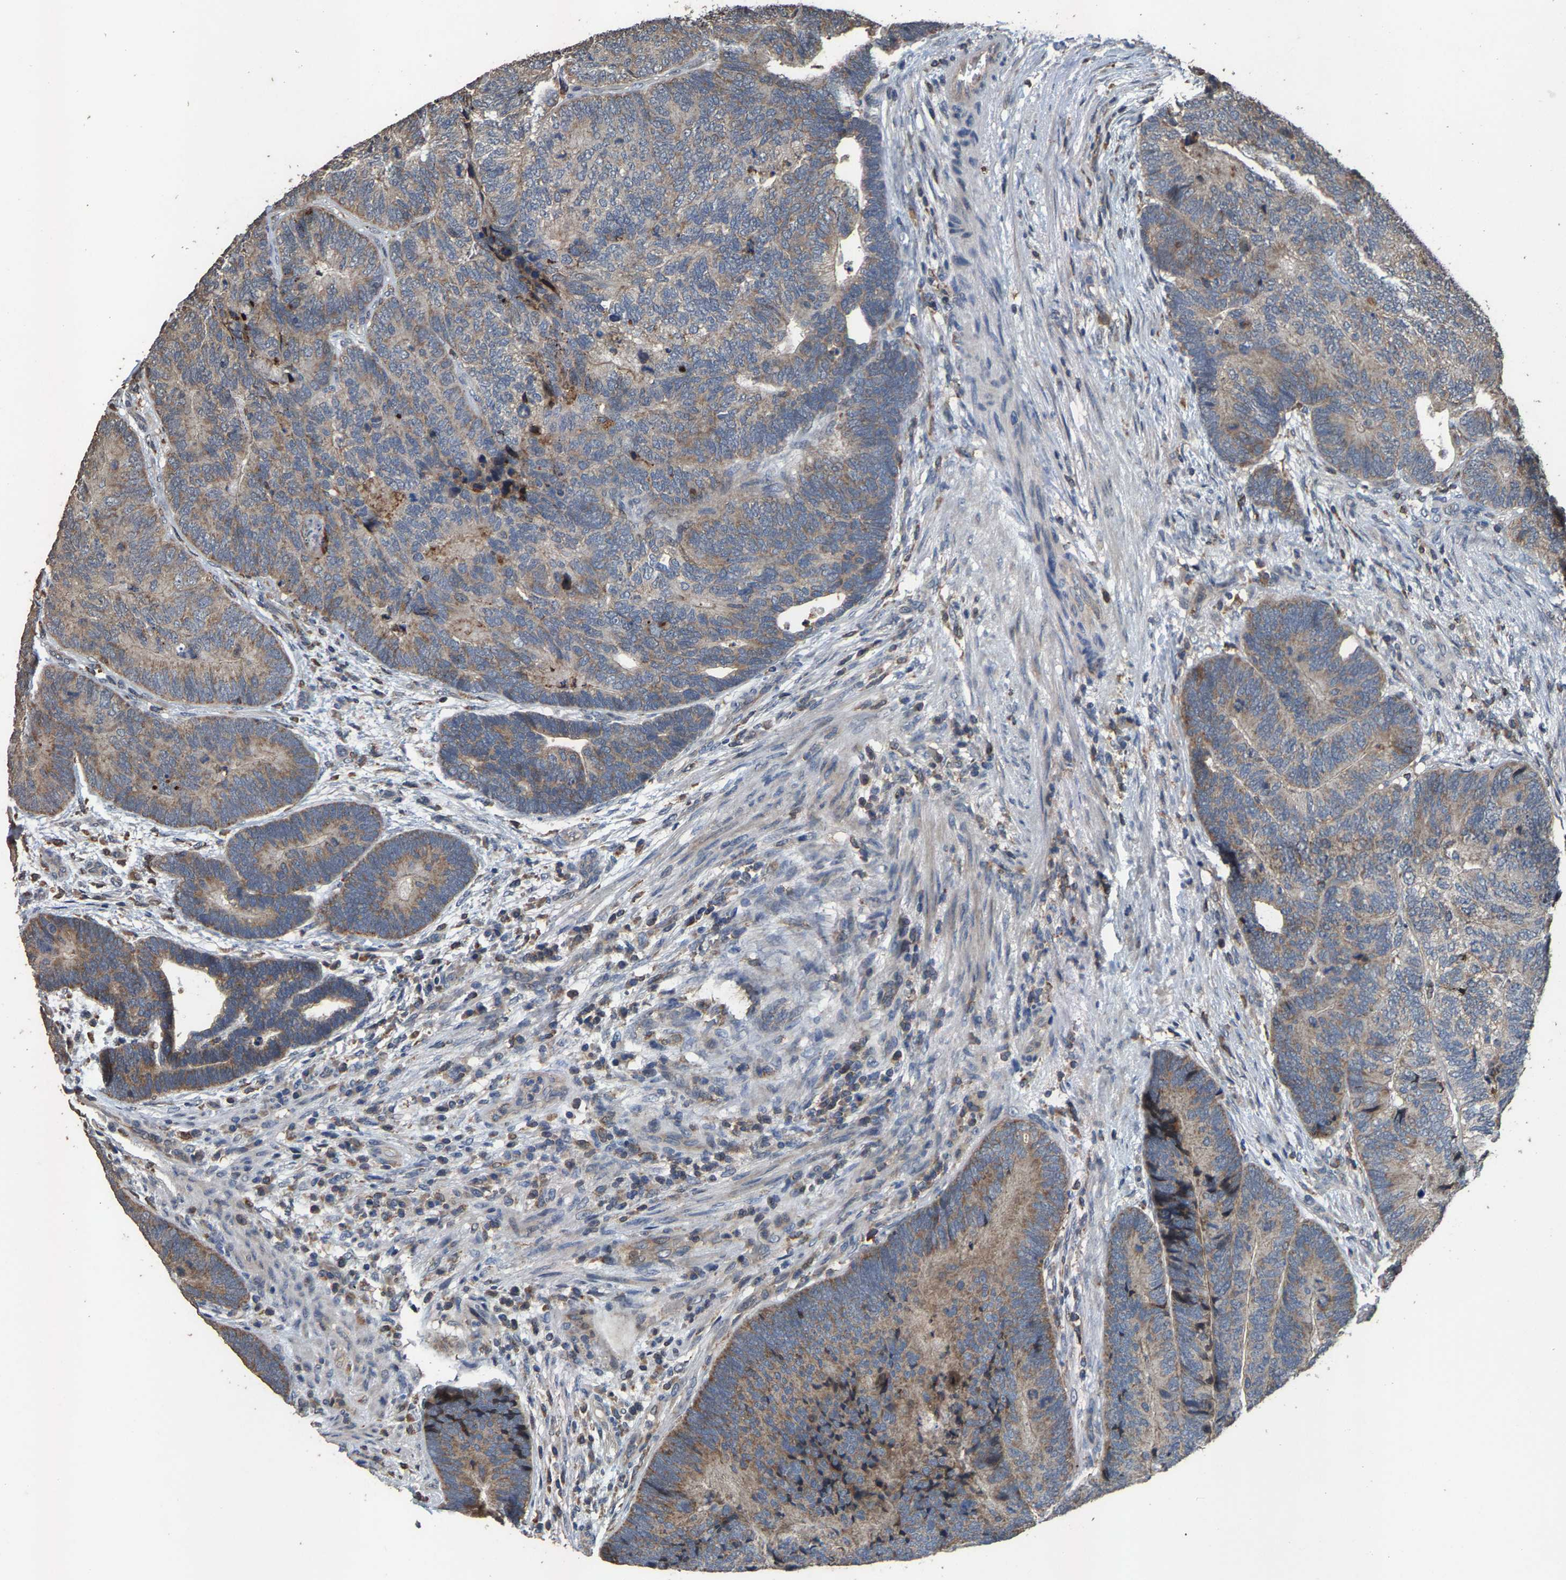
{"staining": {"intensity": "moderate", "quantity": ">75%", "location": "cytoplasmic/membranous"}, "tissue": "colorectal cancer", "cell_type": "Tumor cells", "image_type": "cancer", "snomed": [{"axis": "morphology", "description": "Adenocarcinoma, NOS"}, {"axis": "topography", "description": "Colon"}], "caption": "Colorectal cancer (adenocarcinoma) tissue exhibits moderate cytoplasmic/membranous positivity in approximately >75% of tumor cells", "gene": "TDRKH", "patient": {"sex": "female", "age": 67}}